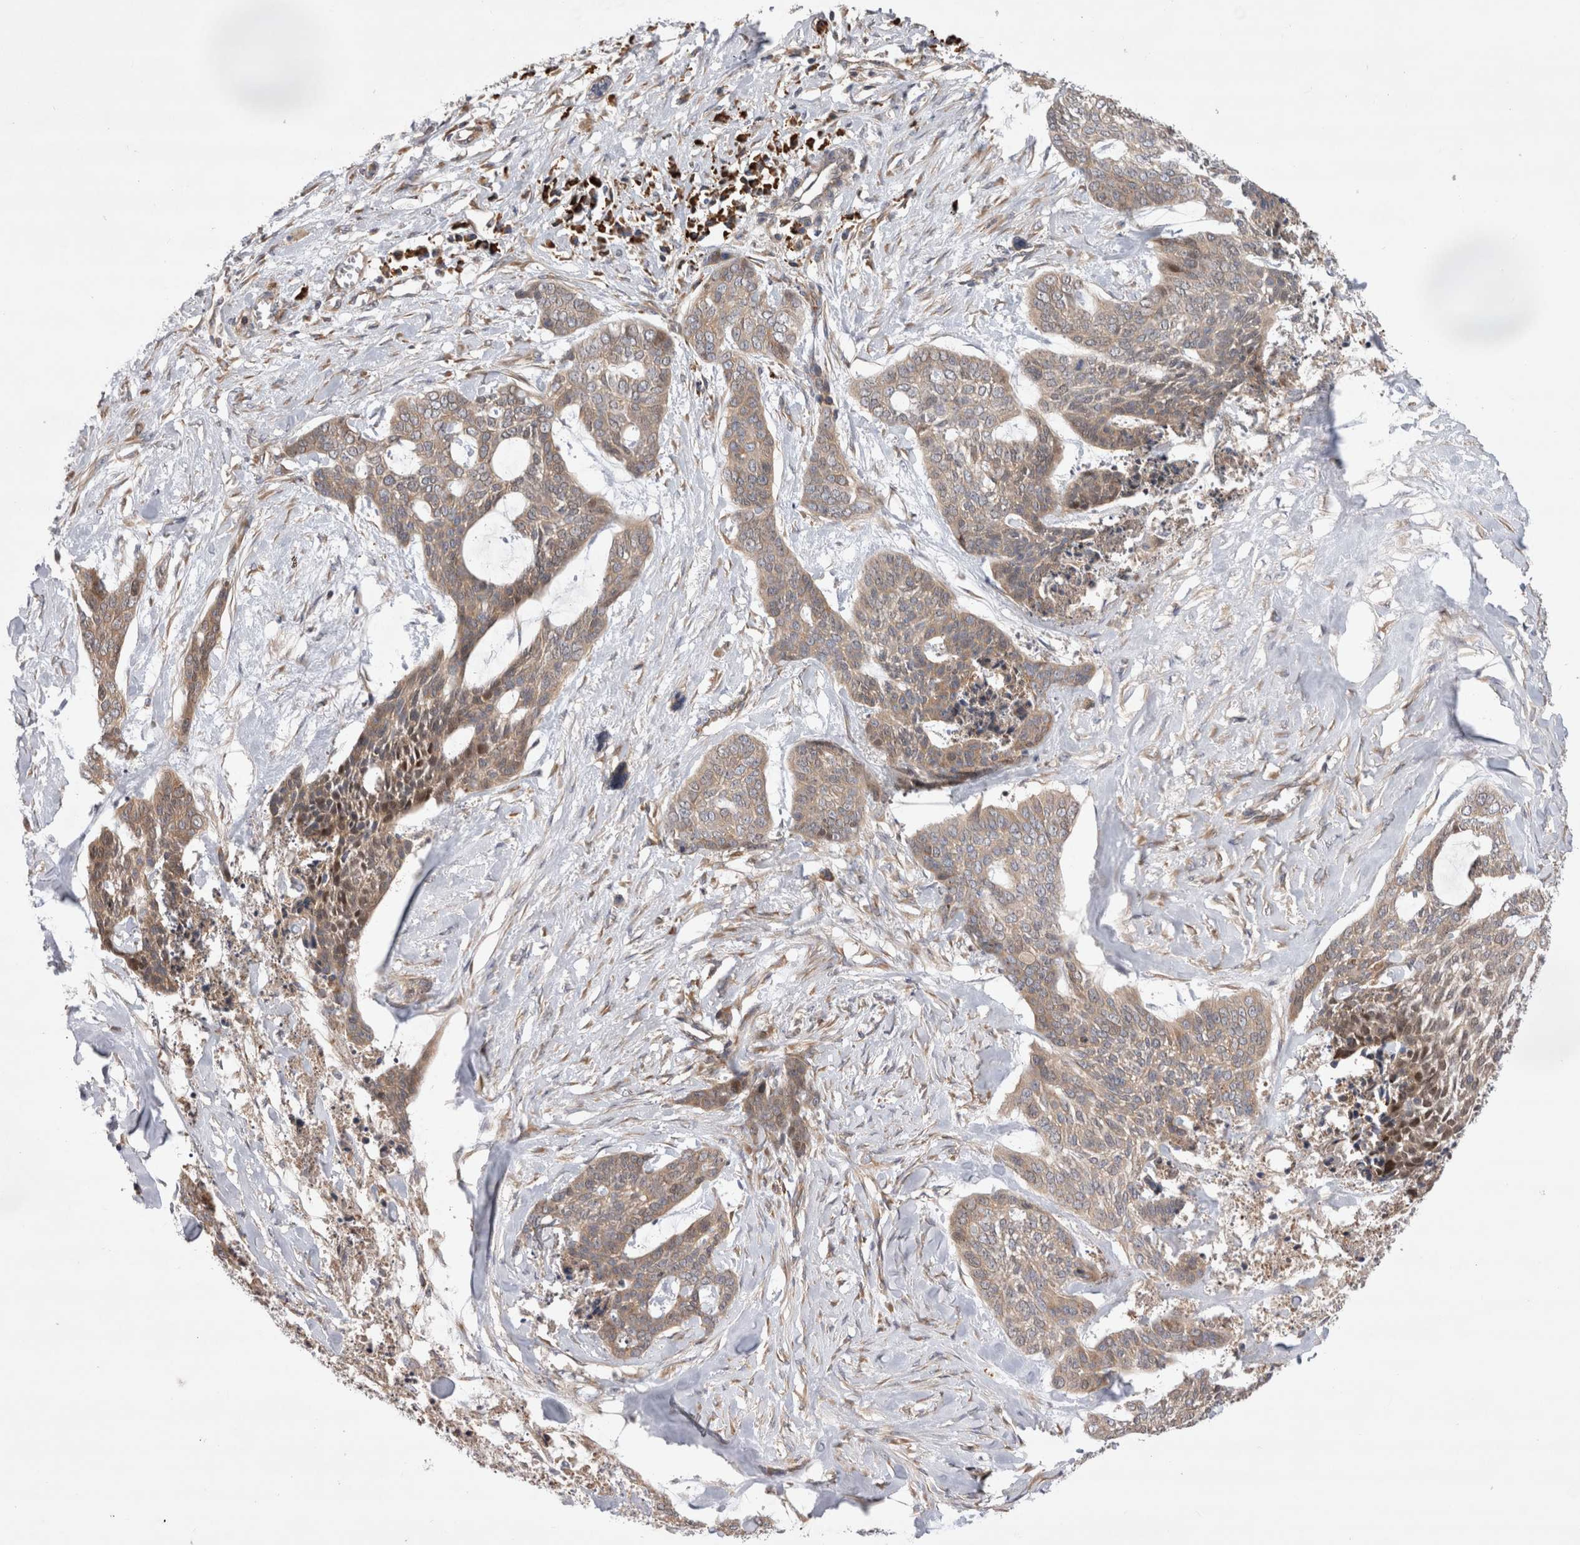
{"staining": {"intensity": "weak", "quantity": "25%-75%", "location": "cytoplasmic/membranous"}, "tissue": "skin cancer", "cell_type": "Tumor cells", "image_type": "cancer", "snomed": [{"axis": "morphology", "description": "Basal cell carcinoma"}, {"axis": "topography", "description": "Skin"}], "caption": "Immunohistochemistry of skin basal cell carcinoma reveals low levels of weak cytoplasmic/membranous positivity in about 25%-75% of tumor cells. The staining was performed using DAB, with brown indicating positive protein expression. Nuclei are stained blue with hematoxylin.", "gene": "PDCD10", "patient": {"sex": "female", "age": 64}}